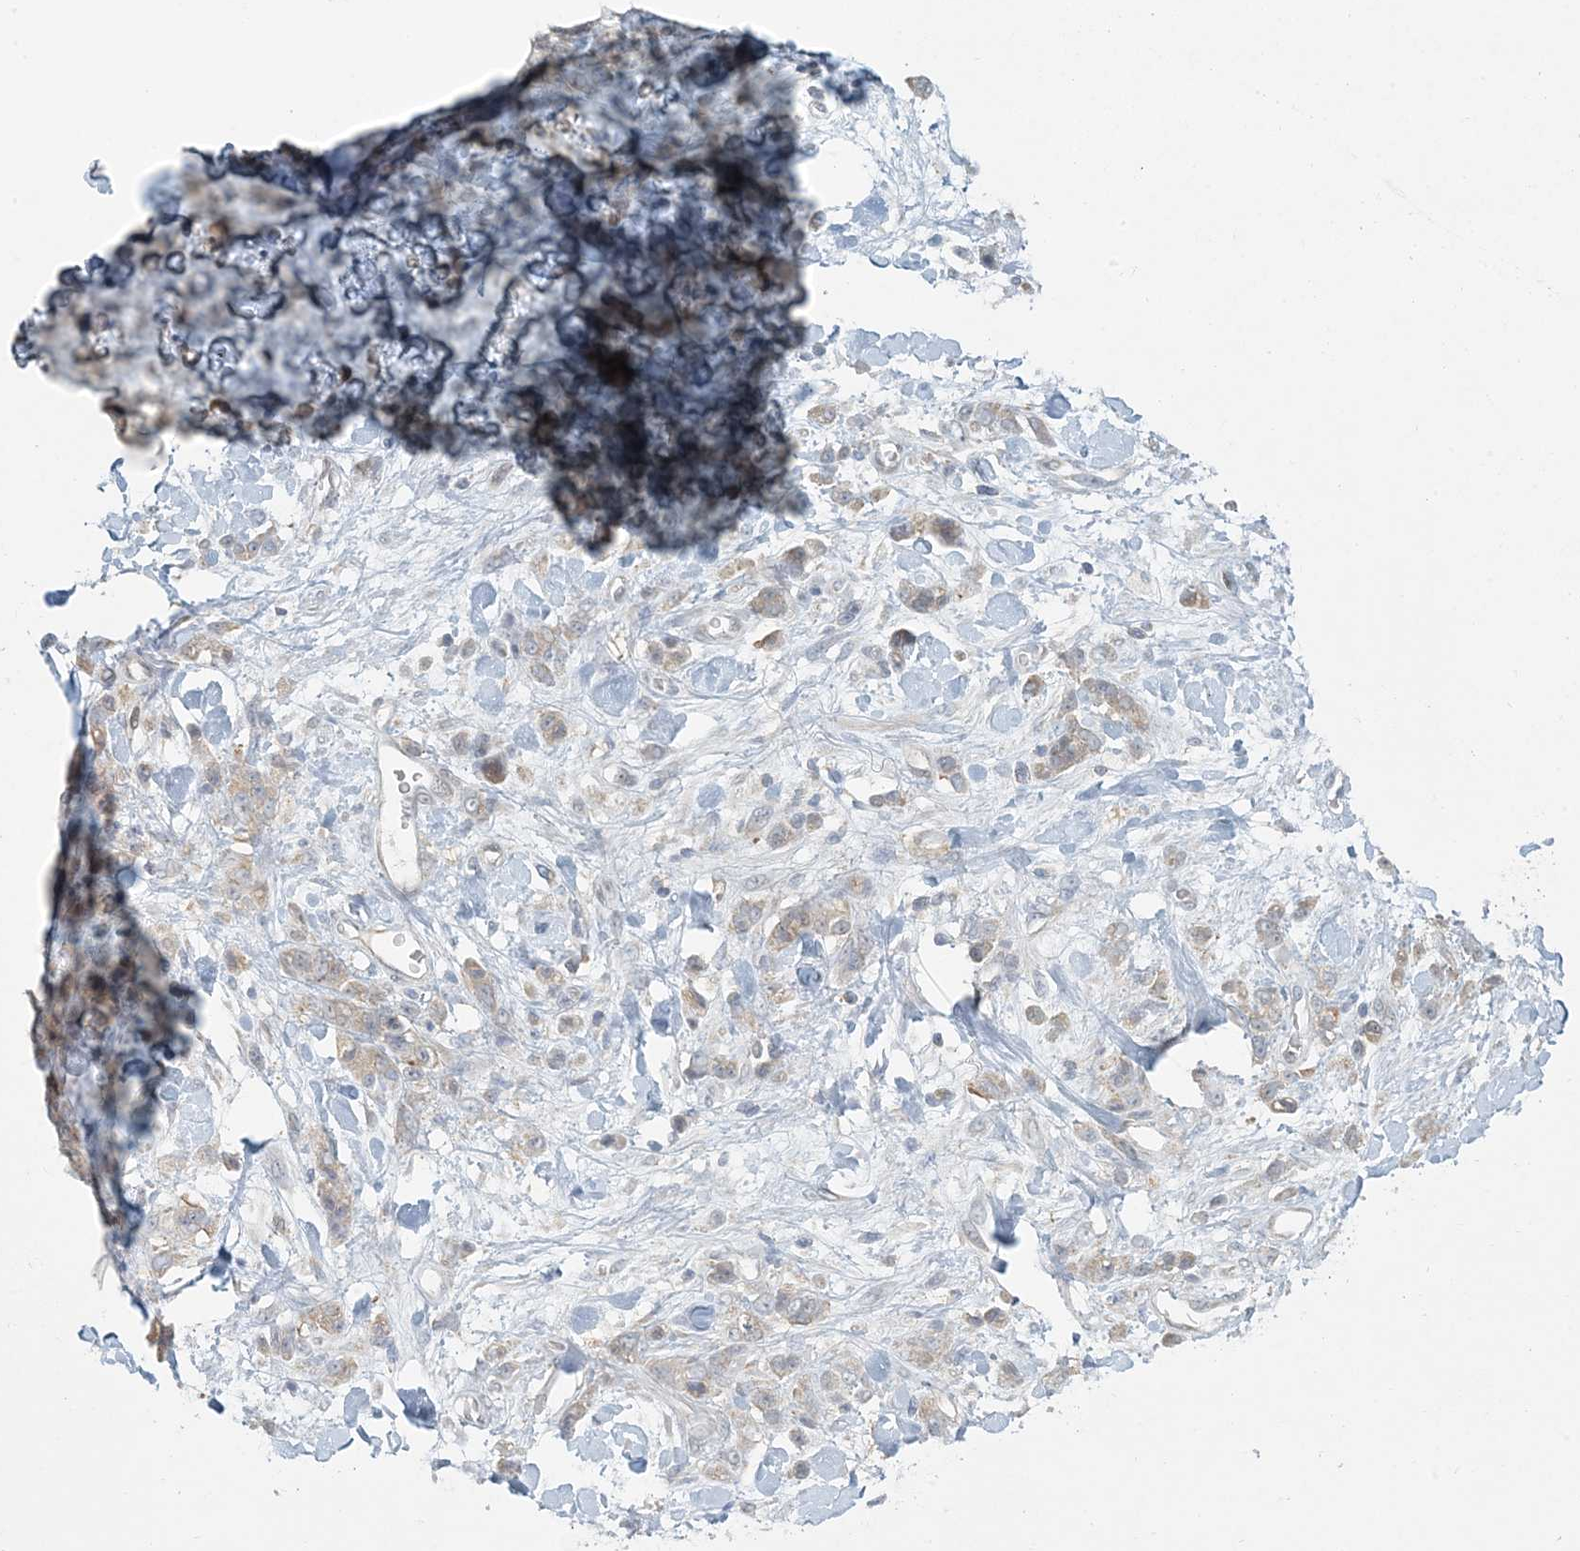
{"staining": {"intensity": "weak", "quantity": "25%-75%", "location": "cytoplasmic/membranous"}, "tissue": "stomach cancer", "cell_type": "Tumor cells", "image_type": "cancer", "snomed": [{"axis": "morphology", "description": "Normal tissue, NOS"}, {"axis": "morphology", "description": "Adenocarcinoma, NOS"}, {"axis": "topography", "description": "Stomach"}], "caption": "Stomach cancer (adenocarcinoma) stained for a protein (brown) reveals weak cytoplasmic/membranous positive expression in about 25%-75% of tumor cells.", "gene": "HACL1", "patient": {"sex": "male", "age": 82}}